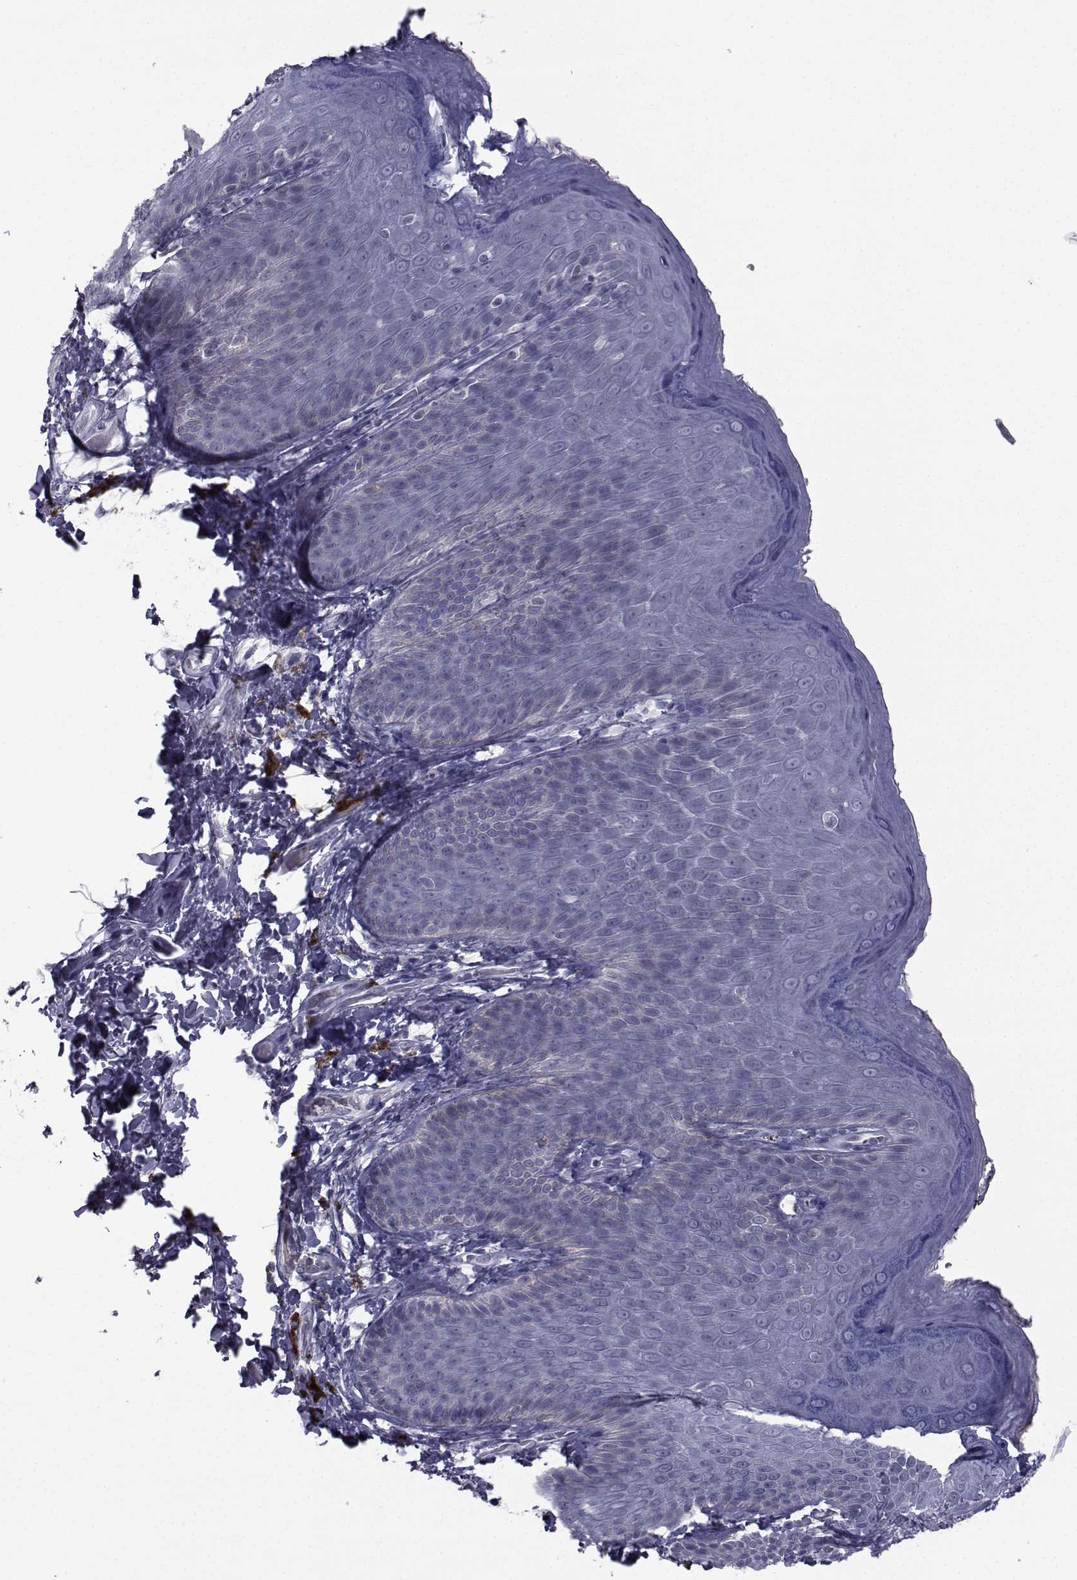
{"staining": {"intensity": "negative", "quantity": "none", "location": "none"}, "tissue": "skin", "cell_type": "Epidermal cells", "image_type": "normal", "snomed": [{"axis": "morphology", "description": "Normal tissue, NOS"}, {"axis": "topography", "description": "Anal"}], "caption": "Protein analysis of normal skin reveals no significant staining in epidermal cells.", "gene": "PAX2", "patient": {"sex": "male", "age": 53}}